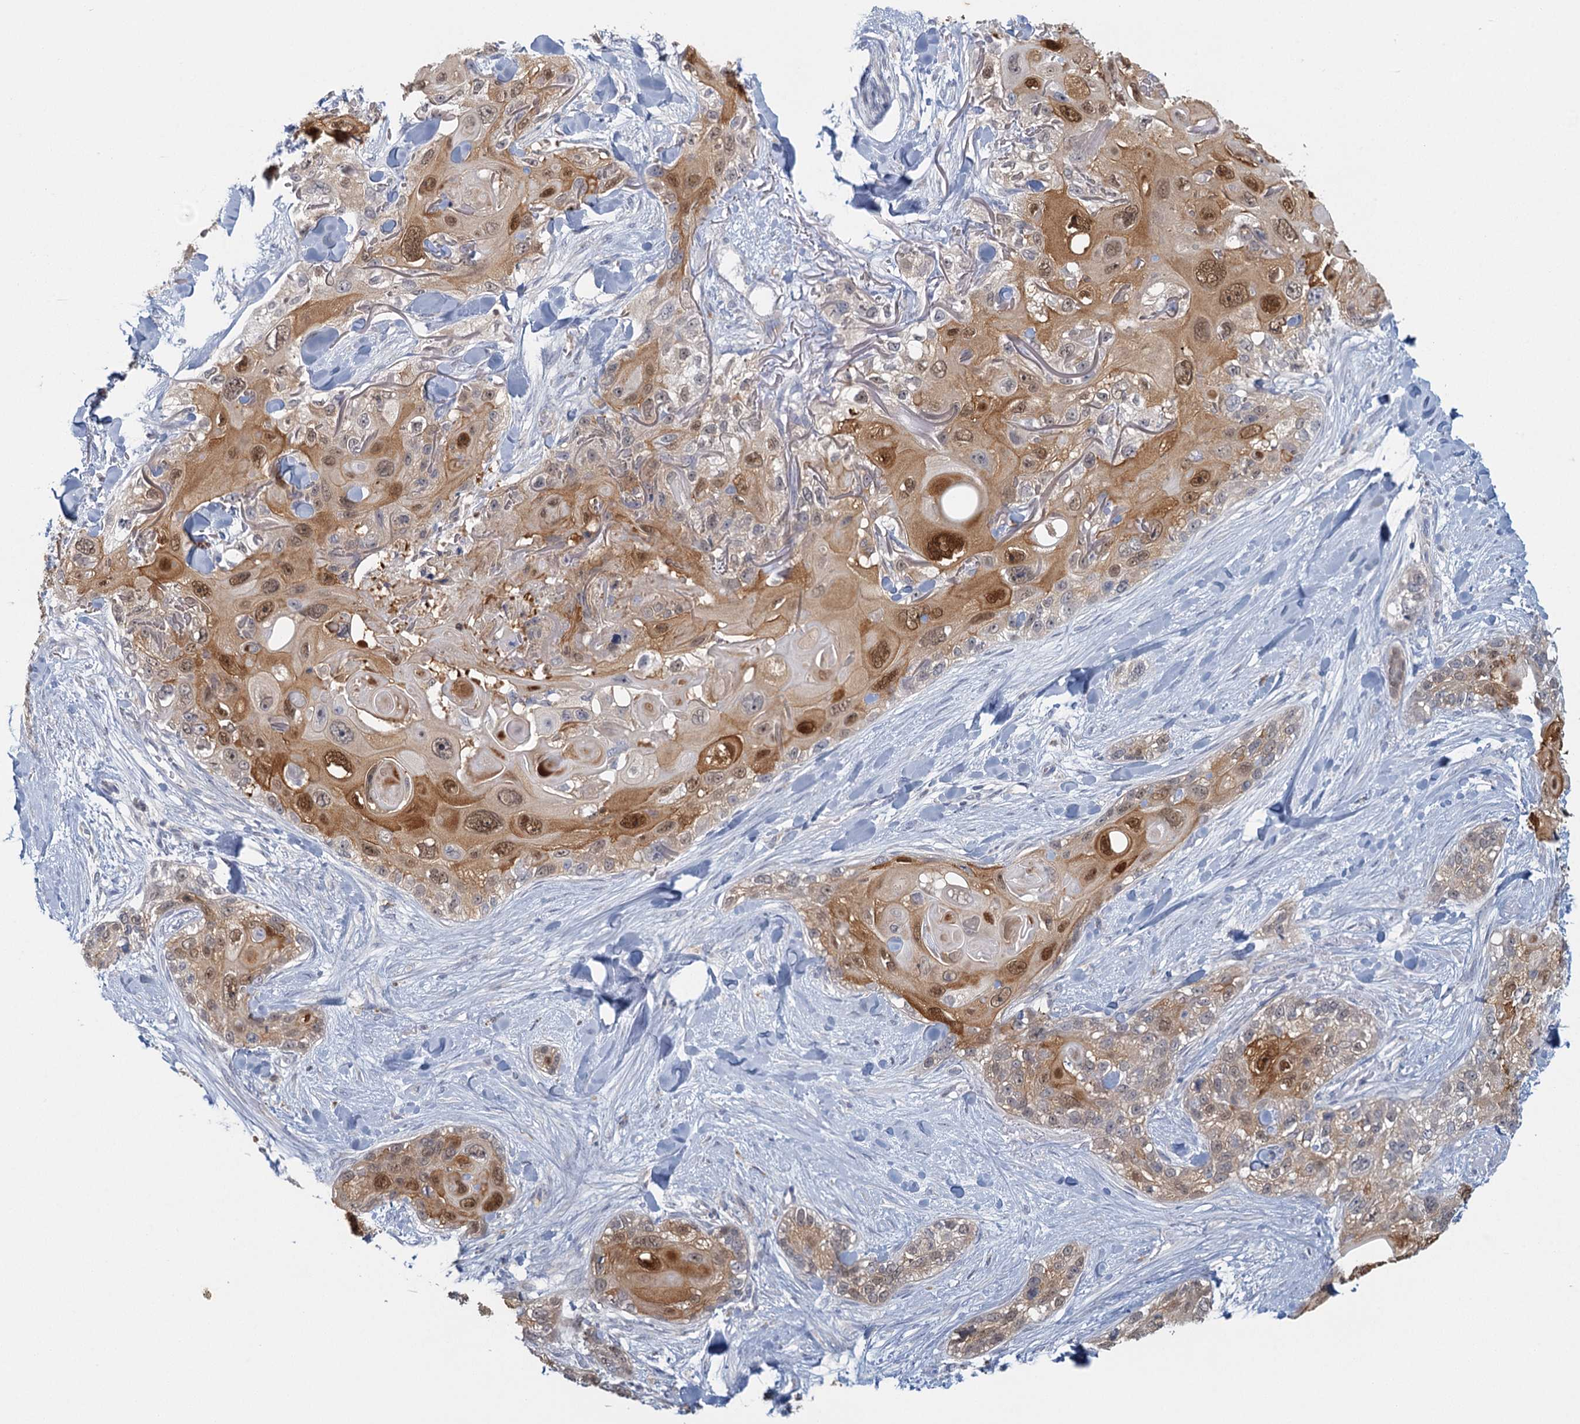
{"staining": {"intensity": "moderate", "quantity": "25%-75%", "location": "cytoplasmic/membranous,nuclear"}, "tissue": "skin cancer", "cell_type": "Tumor cells", "image_type": "cancer", "snomed": [{"axis": "morphology", "description": "Normal tissue, NOS"}, {"axis": "morphology", "description": "Squamous cell carcinoma, NOS"}, {"axis": "topography", "description": "Skin"}], "caption": "This photomicrograph reveals skin squamous cell carcinoma stained with IHC to label a protein in brown. The cytoplasmic/membranous and nuclear of tumor cells show moderate positivity for the protein. Nuclei are counter-stained blue.", "gene": "MYO7B", "patient": {"sex": "male", "age": 72}}